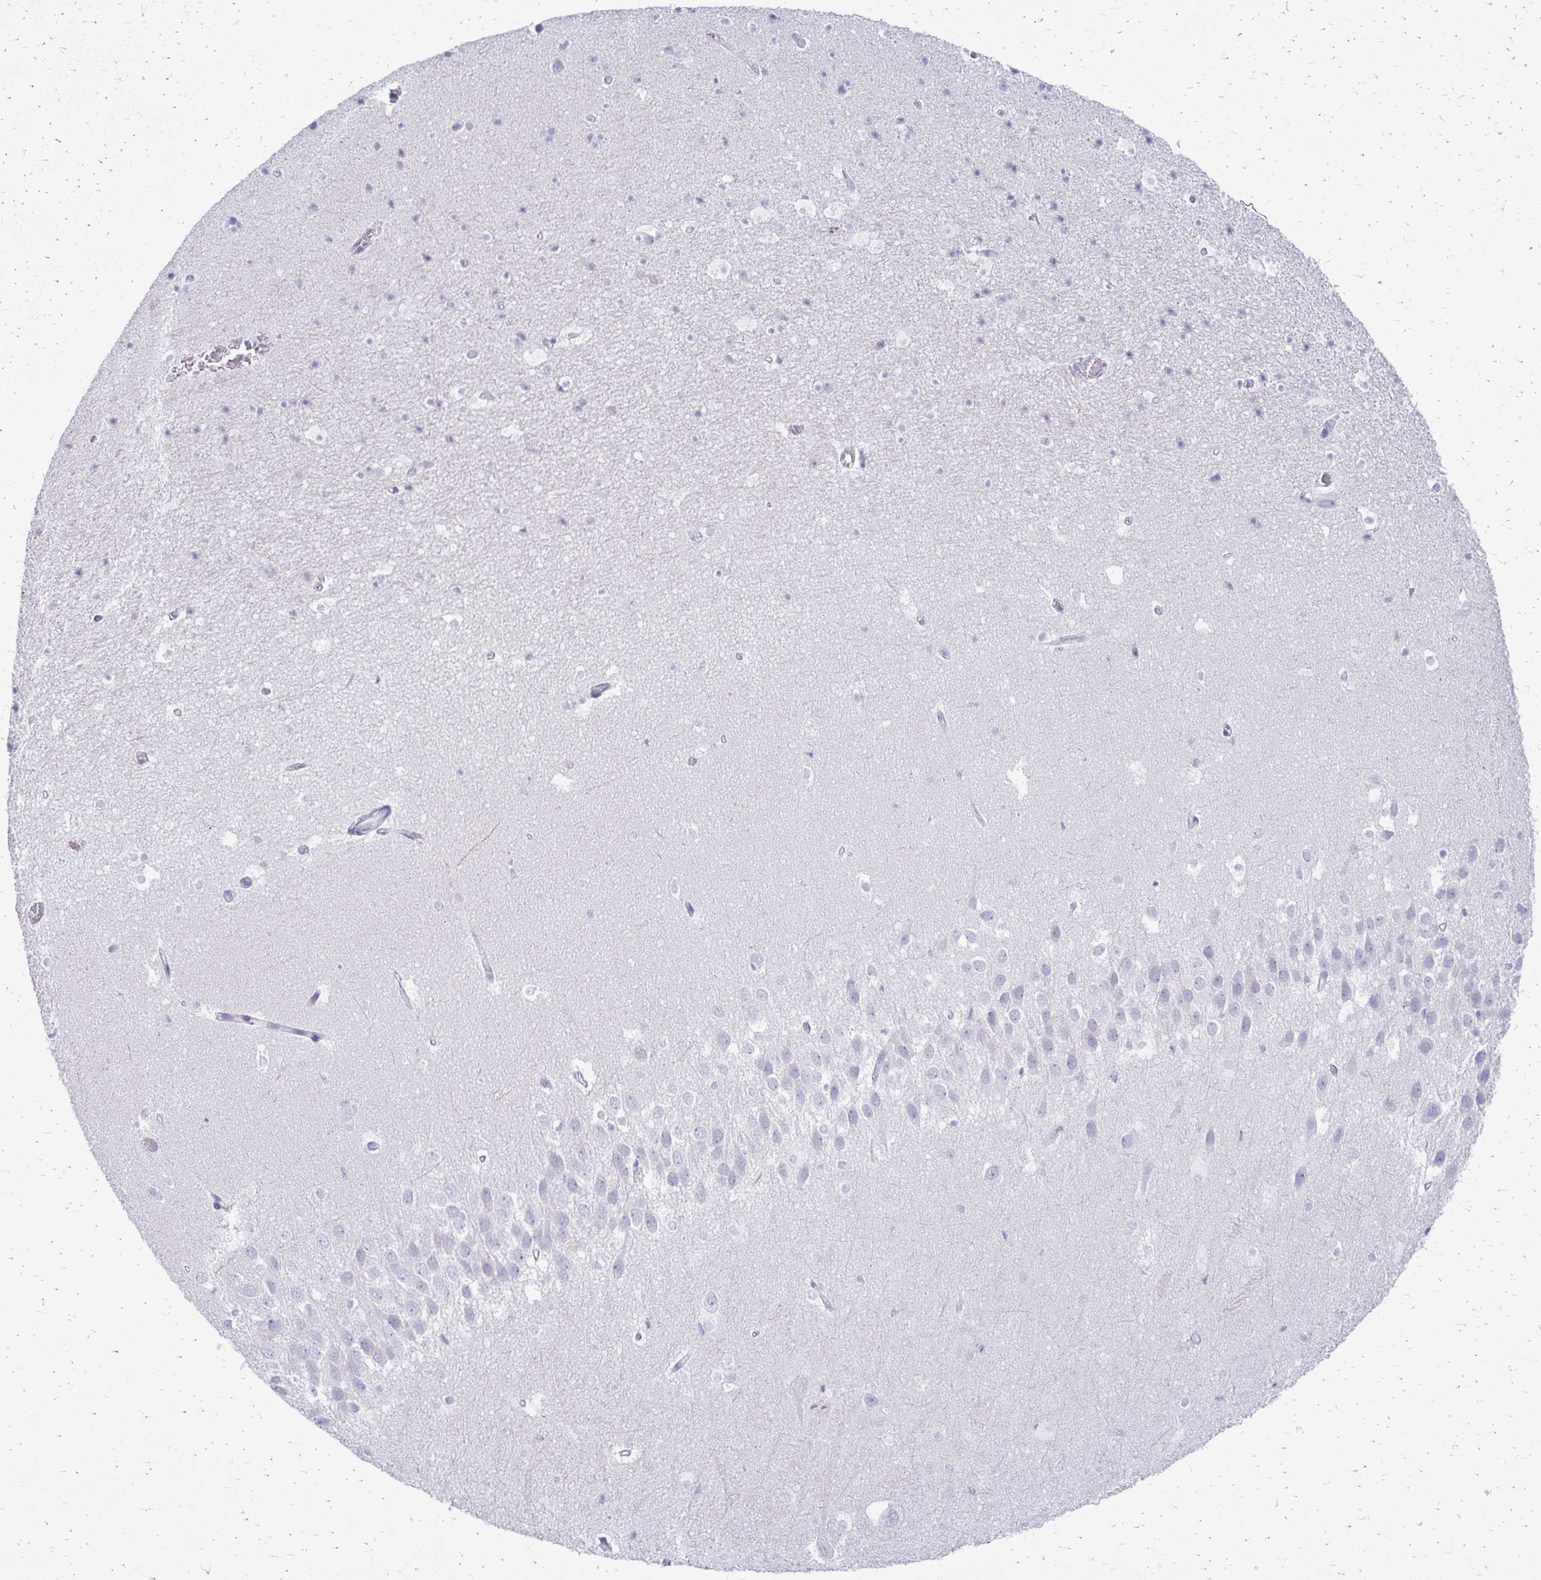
{"staining": {"intensity": "negative", "quantity": "none", "location": "none"}, "tissue": "hippocampus", "cell_type": "Glial cells", "image_type": "normal", "snomed": [{"axis": "morphology", "description": "Normal tissue, NOS"}, {"axis": "topography", "description": "Hippocampus"}], "caption": "An image of human hippocampus is negative for staining in glial cells. (DAB (3,3'-diaminobenzidine) immunohistochemistry (IHC) with hematoxylin counter stain).", "gene": "LCN15", "patient": {"sex": "male", "age": 26}}